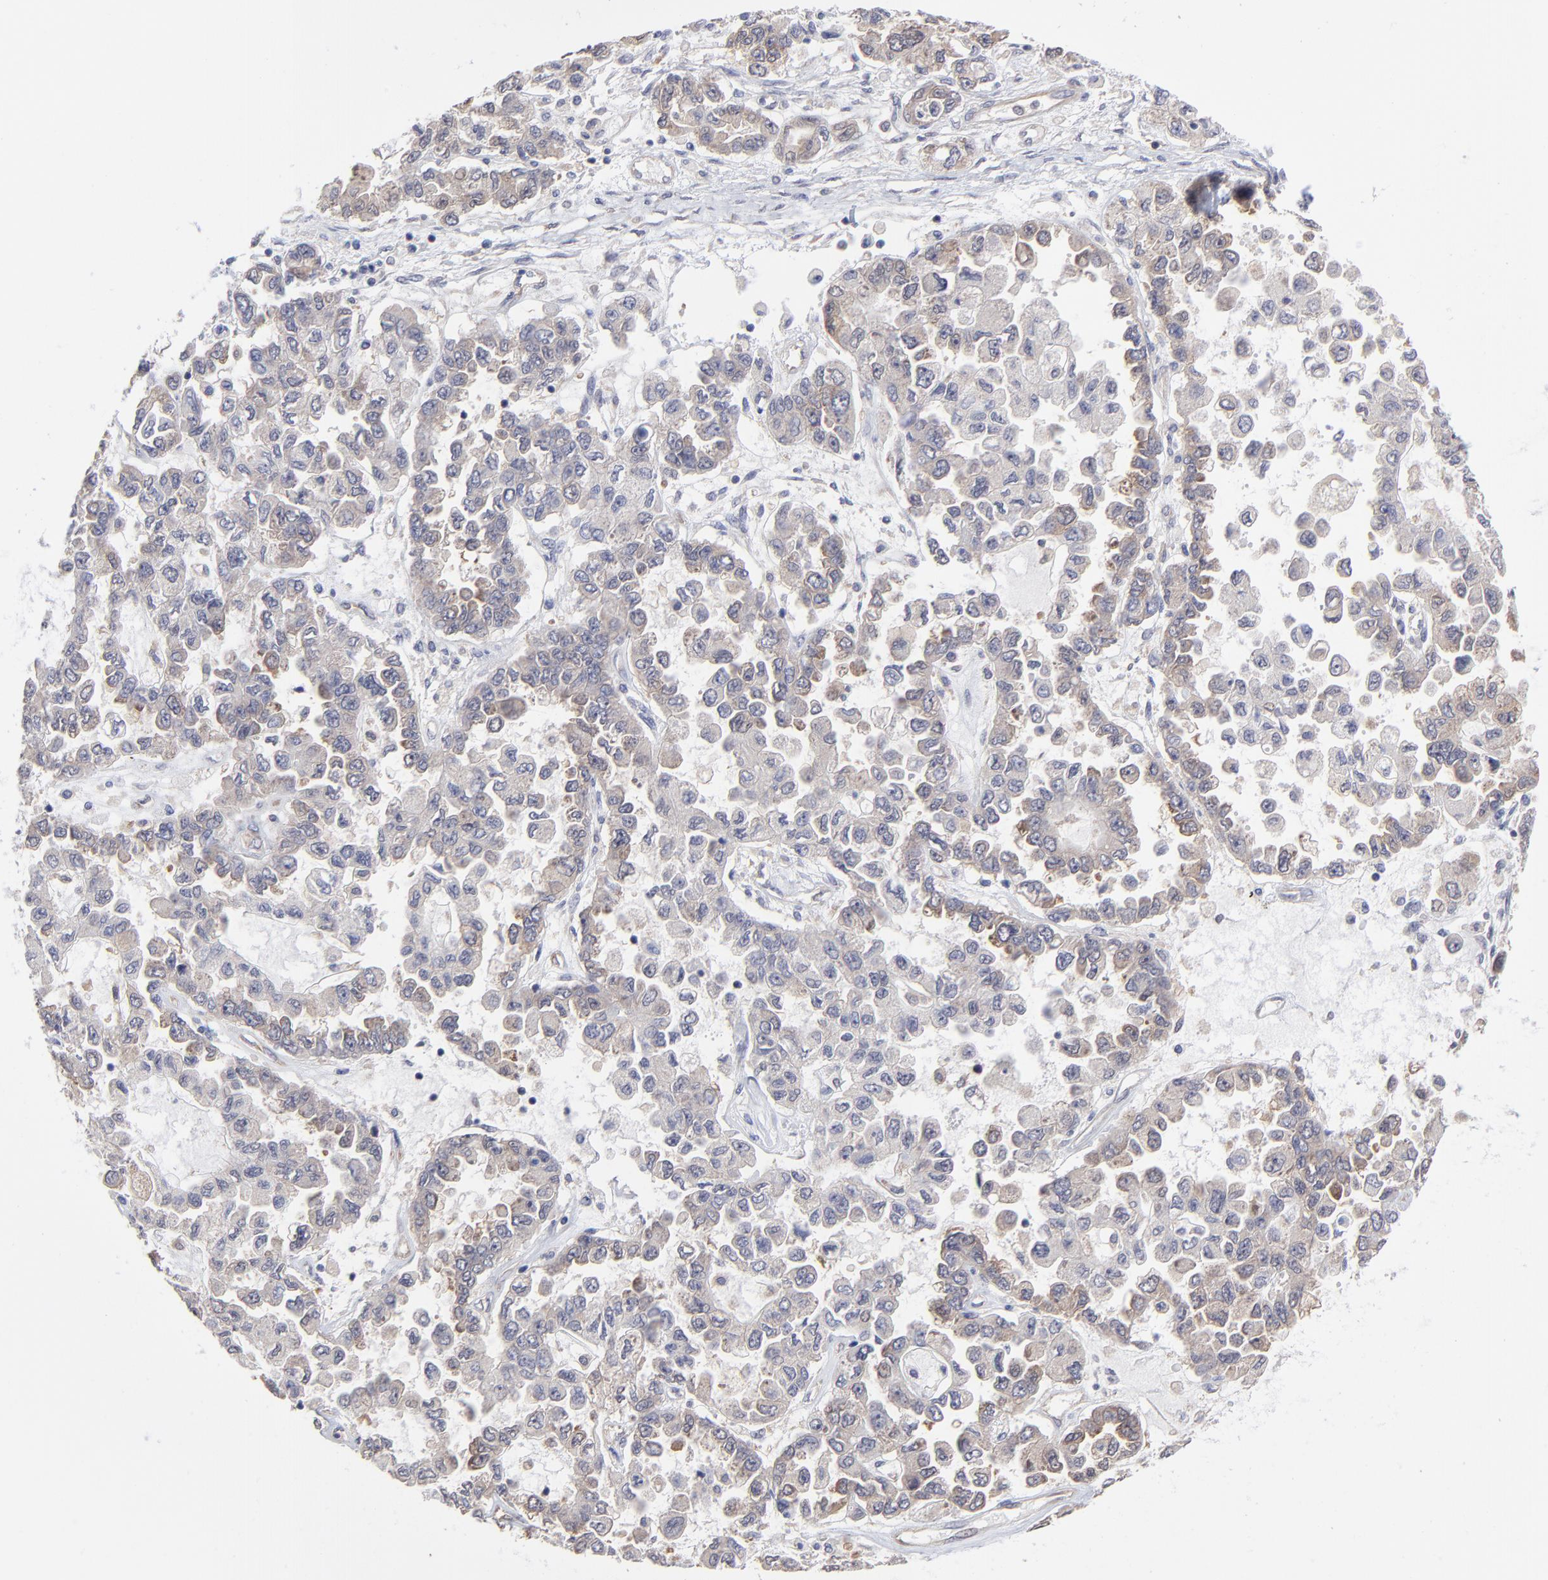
{"staining": {"intensity": "weak", "quantity": ">75%", "location": "cytoplasmic/membranous"}, "tissue": "ovarian cancer", "cell_type": "Tumor cells", "image_type": "cancer", "snomed": [{"axis": "morphology", "description": "Cystadenocarcinoma, serous, NOS"}, {"axis": "topography", "description": "Ovary"}], "caption": "A micrograph showing weak cytoplasmic/membranous positivity in approximately >75% of tumor cells in ovarian cancer, as visualized by brown immunohistochemical staining.", "gene": "GART", "patient": {"sex": "female", "age": 84}}